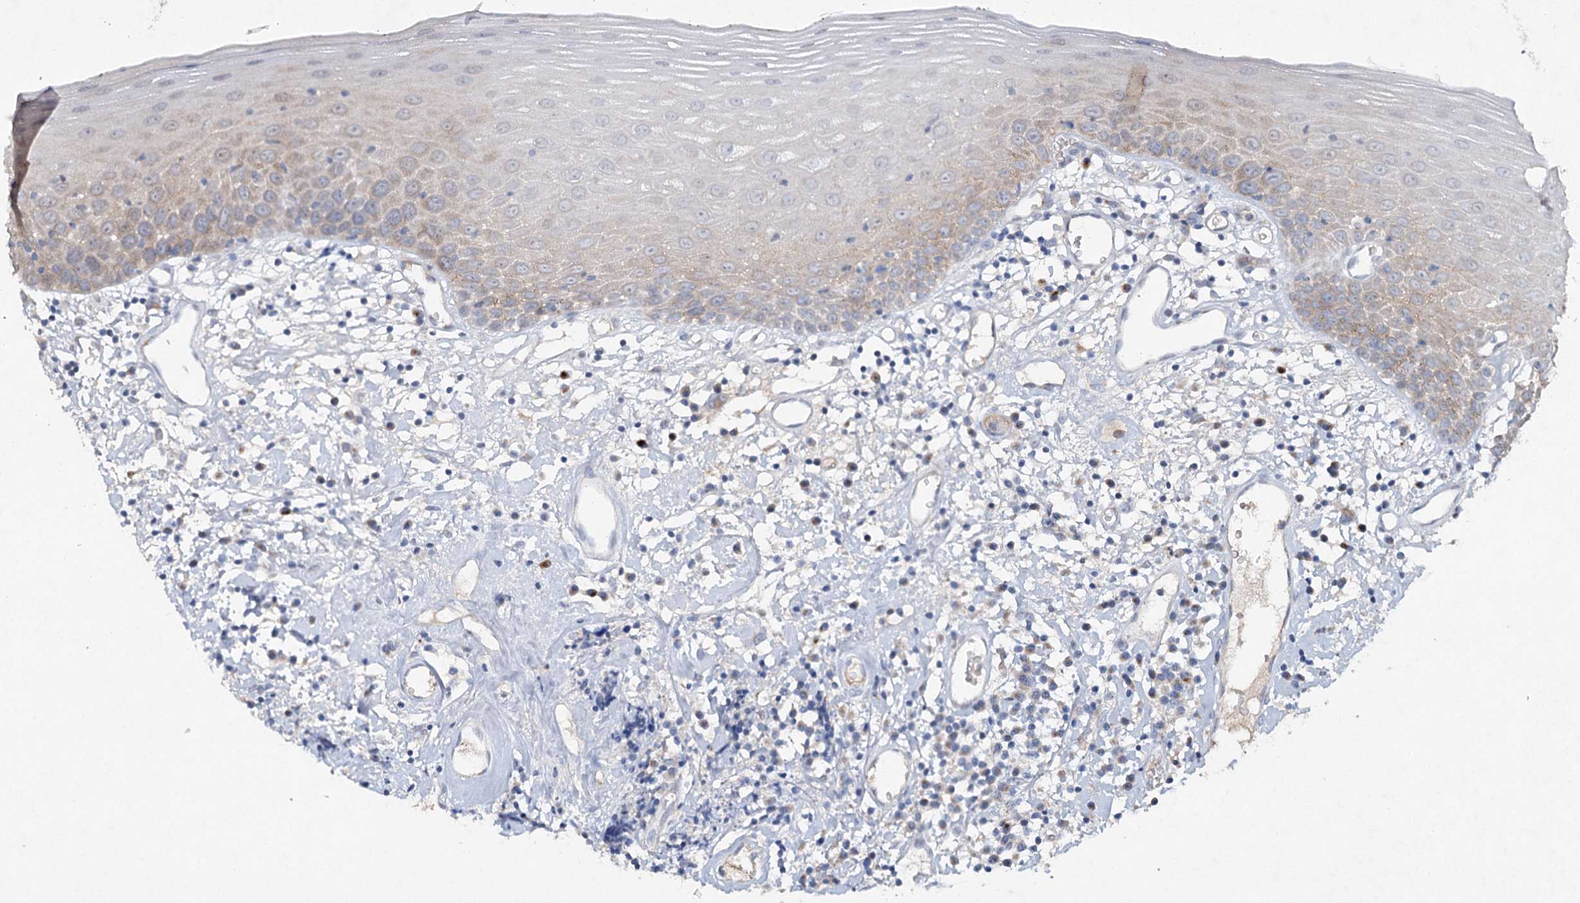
{"staining": {"intensity": "moderate", "quantity": "<25%", "location": "cytoplasmic/membranous"}, "tissue": "oral mucosa", "cell_type": "Squamous epithelial cells", "image_type": "normal", "snomed": [{"axis": "morphology", "description": "Normal tissue, NOS"}, {"axis": "topography", "description": "Oral tissue"}], "caption": "This is an image of immunohistochemistry staining of normal oral mucosa, which shows moderate staining in the cytoplasmic/membranous of squamous epithelial cells.", "gene": "RFX6", "patient": {"sex": "male", "age": 74}}